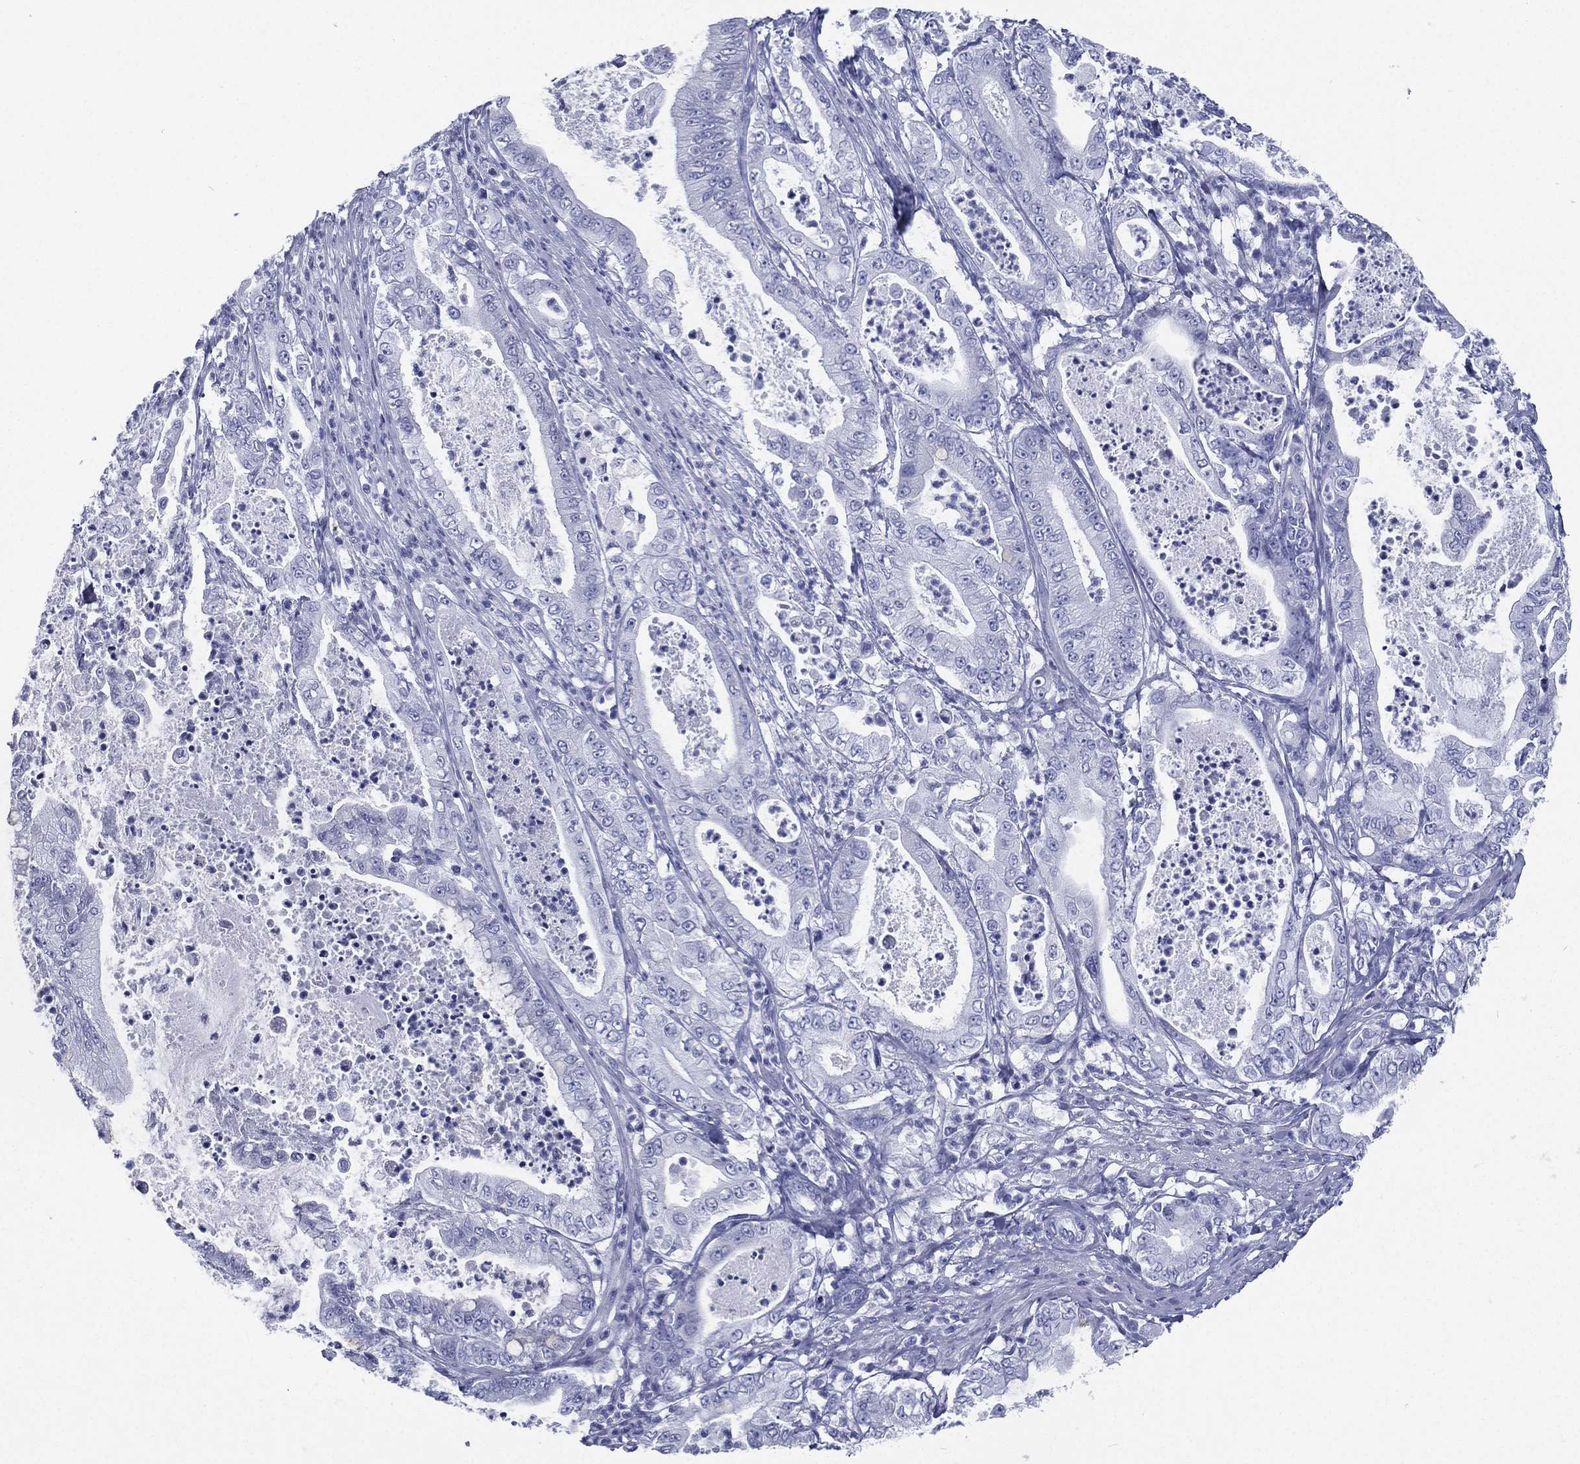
{"staining": {"intensity": "negative", "quantity": "none", "location": "none"}, "tissue": "pancreatic cancer", "cell_type": "Tumor cells", "image_type": "cancer", "snomed": [{"axis": "morphology", "description": "Adenocarcinoma, NOS"}, {"axis": "topography", "description": "Pancreas"}], "caption": "Pancreatic cancer stained for a protein using immunohistochemistry displays no expression tumor cells.", "gene": "RSPH4A", "patient": {"sex": "male", "age": 71}}